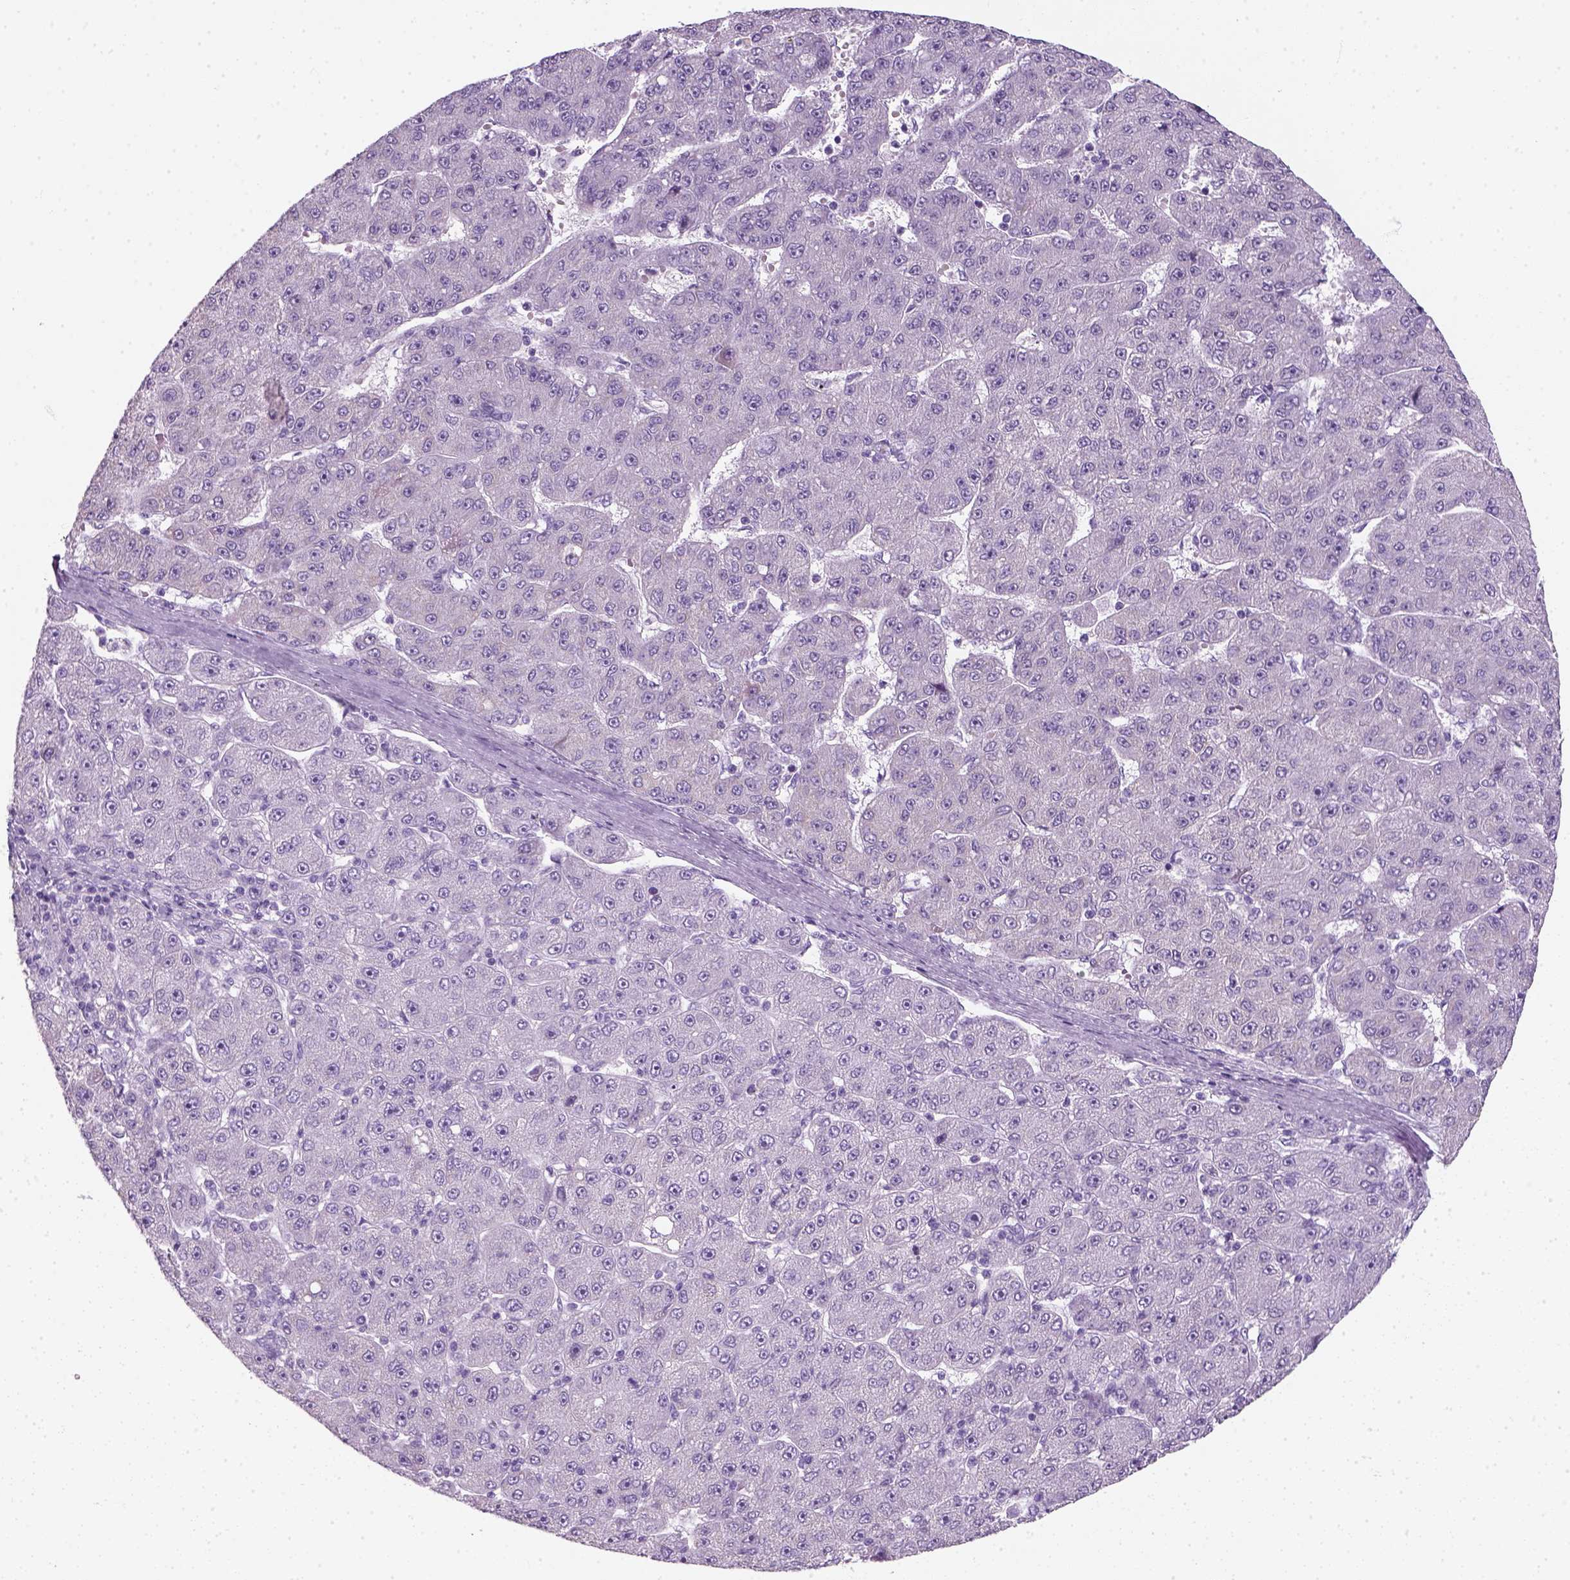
{"staining": {"intensity": "negative", "quantity": "none", "location": "none"}, "tissue": "liver cancer", "cell_type": "Tumor cells", "image_type": "cancer", "snomed": [{"axis": "morphology", "description": "Carcinoma, Hepatocellular, NOS"}, {"axis": "topography", "description": "Liver"}], "caption": "DAB immunohistochemical staining of human liver hepatocellular carcinoma reveals no significant expression in tumor cells.", "gene": "SLC12A5", "patient": {"sex": "male", "age": 67}}